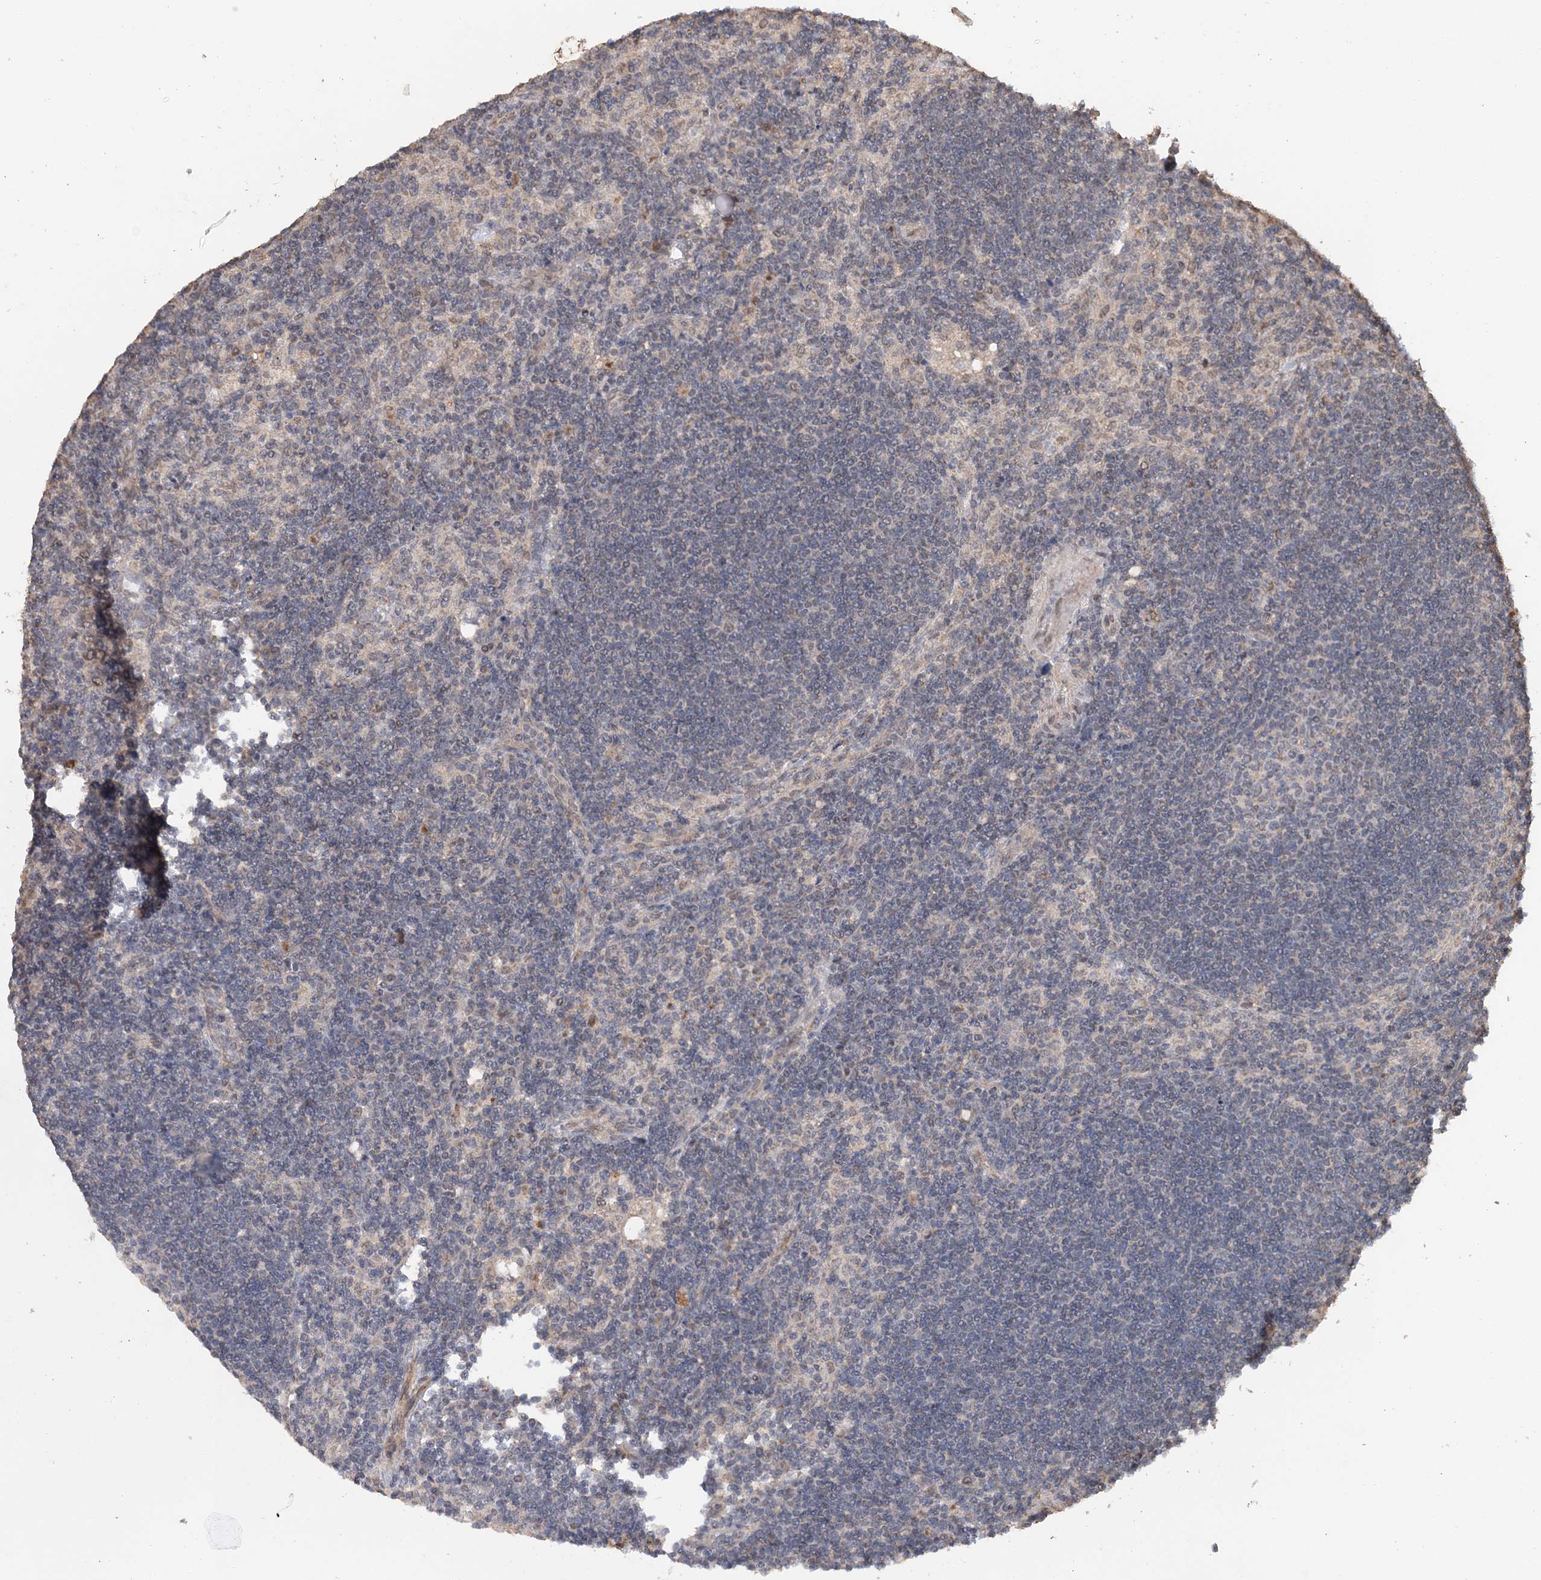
{"staining": {"intensity": "negative", "quantity": "none", "location": "none"}, "tissue": "lymph node", "cell_type": "Germinal center cells", "image_type": "normal", "snomed": [{"axis": "morphology", "description": "Normal tissue, NOS"}, {"axis": "topography", "description": "Lymph node"}], "caption": "DAB immunohistochemical staining of unremarkable human lymph node exhibits no significant positivity in germinal center cells. (DAB IHC visualized using brightfield microscopy, high magnification).", "gene": "FBXO38", "patient": {"sex": "male", "age": 69}}